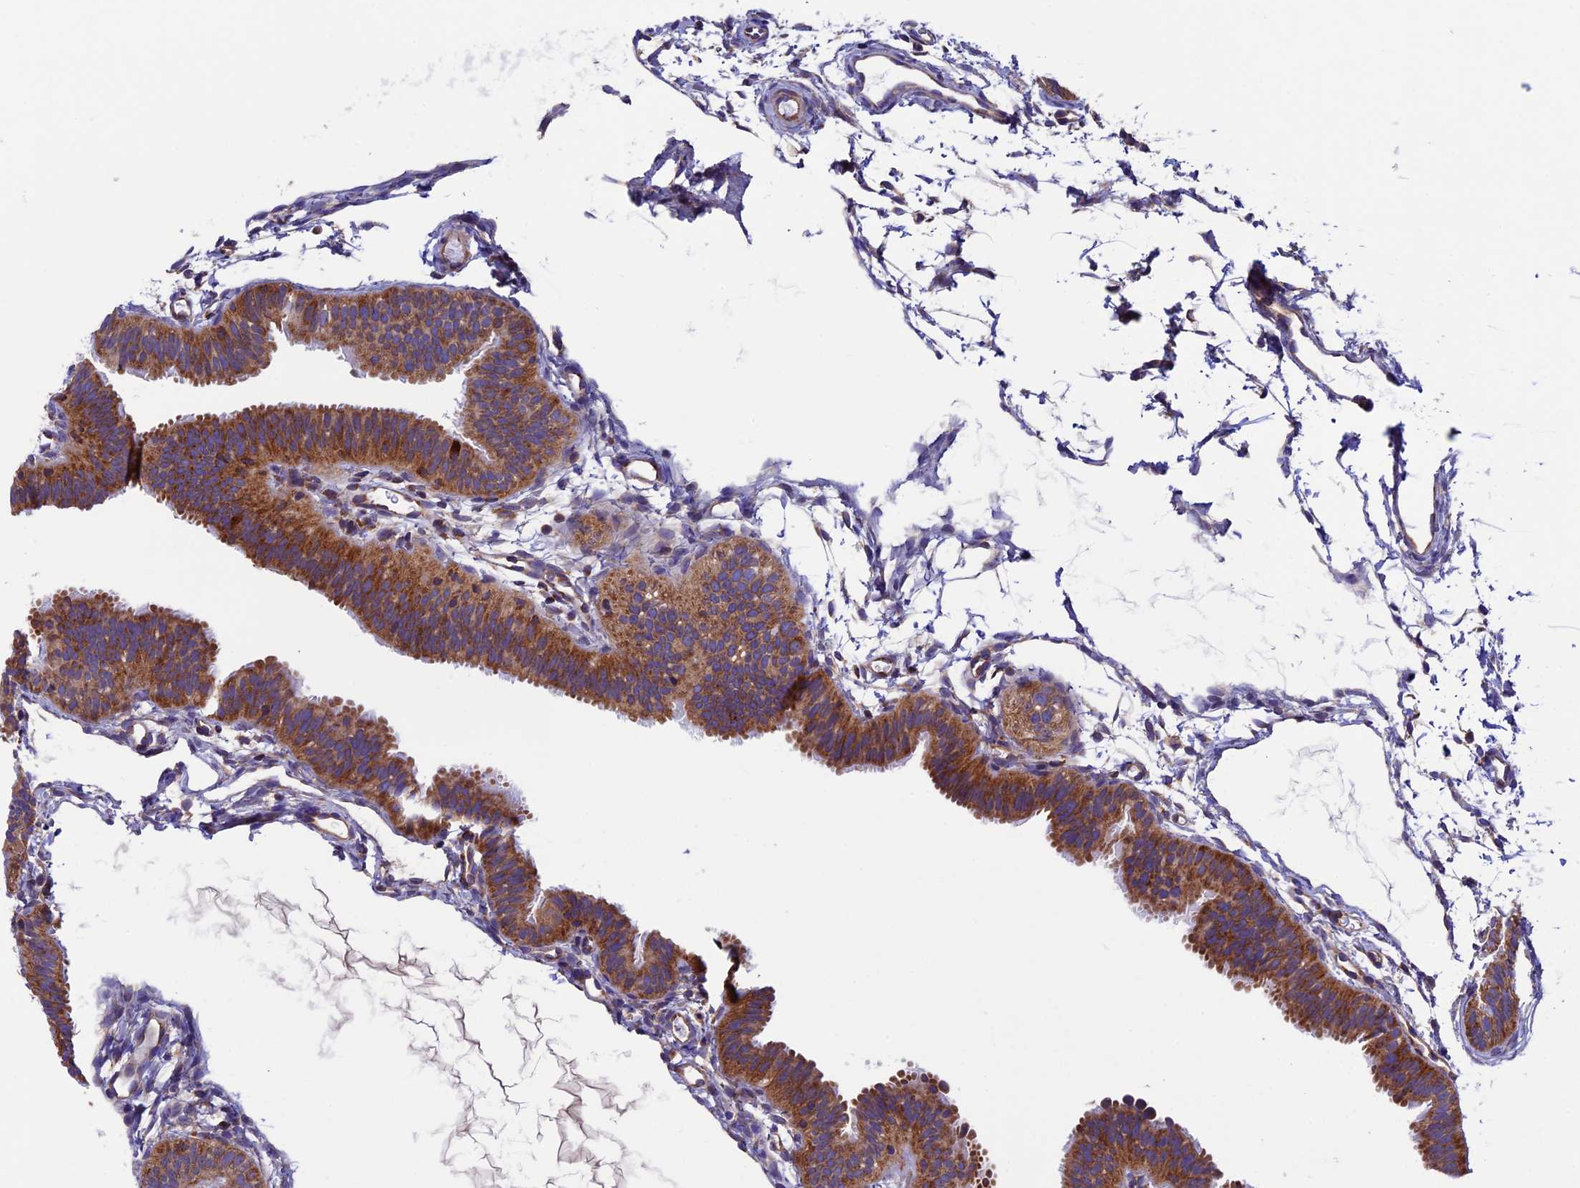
{"staining": {"intensity": "moderate", "quantity": ">75%", "location": "cytoplasmic/membranous"}, "tissue": "fallopian tube", "cell_type": "Glandular cells", "image_type": "normal", "snomed": [{"axis": "morphology", "description": "Normal tissue, NOS"}, {"axis": "topography", "description": "Fallopian tube"}], "caption": "Fallopian tube stained with DAB (3,3'-diaminobenzidine) immunohistochemistry displays medium levels of moderate cytoplasmic/membranous staining in approximately >75% of glandular cells. The staining was performed using DAB (3,3'-diaminobenzidine), with brown indicating positive protein expression. Nuclei are stained blue with hematoxylin.", "gene": "SLC9A5", "patient": {"sex": "female", "age": 35}}